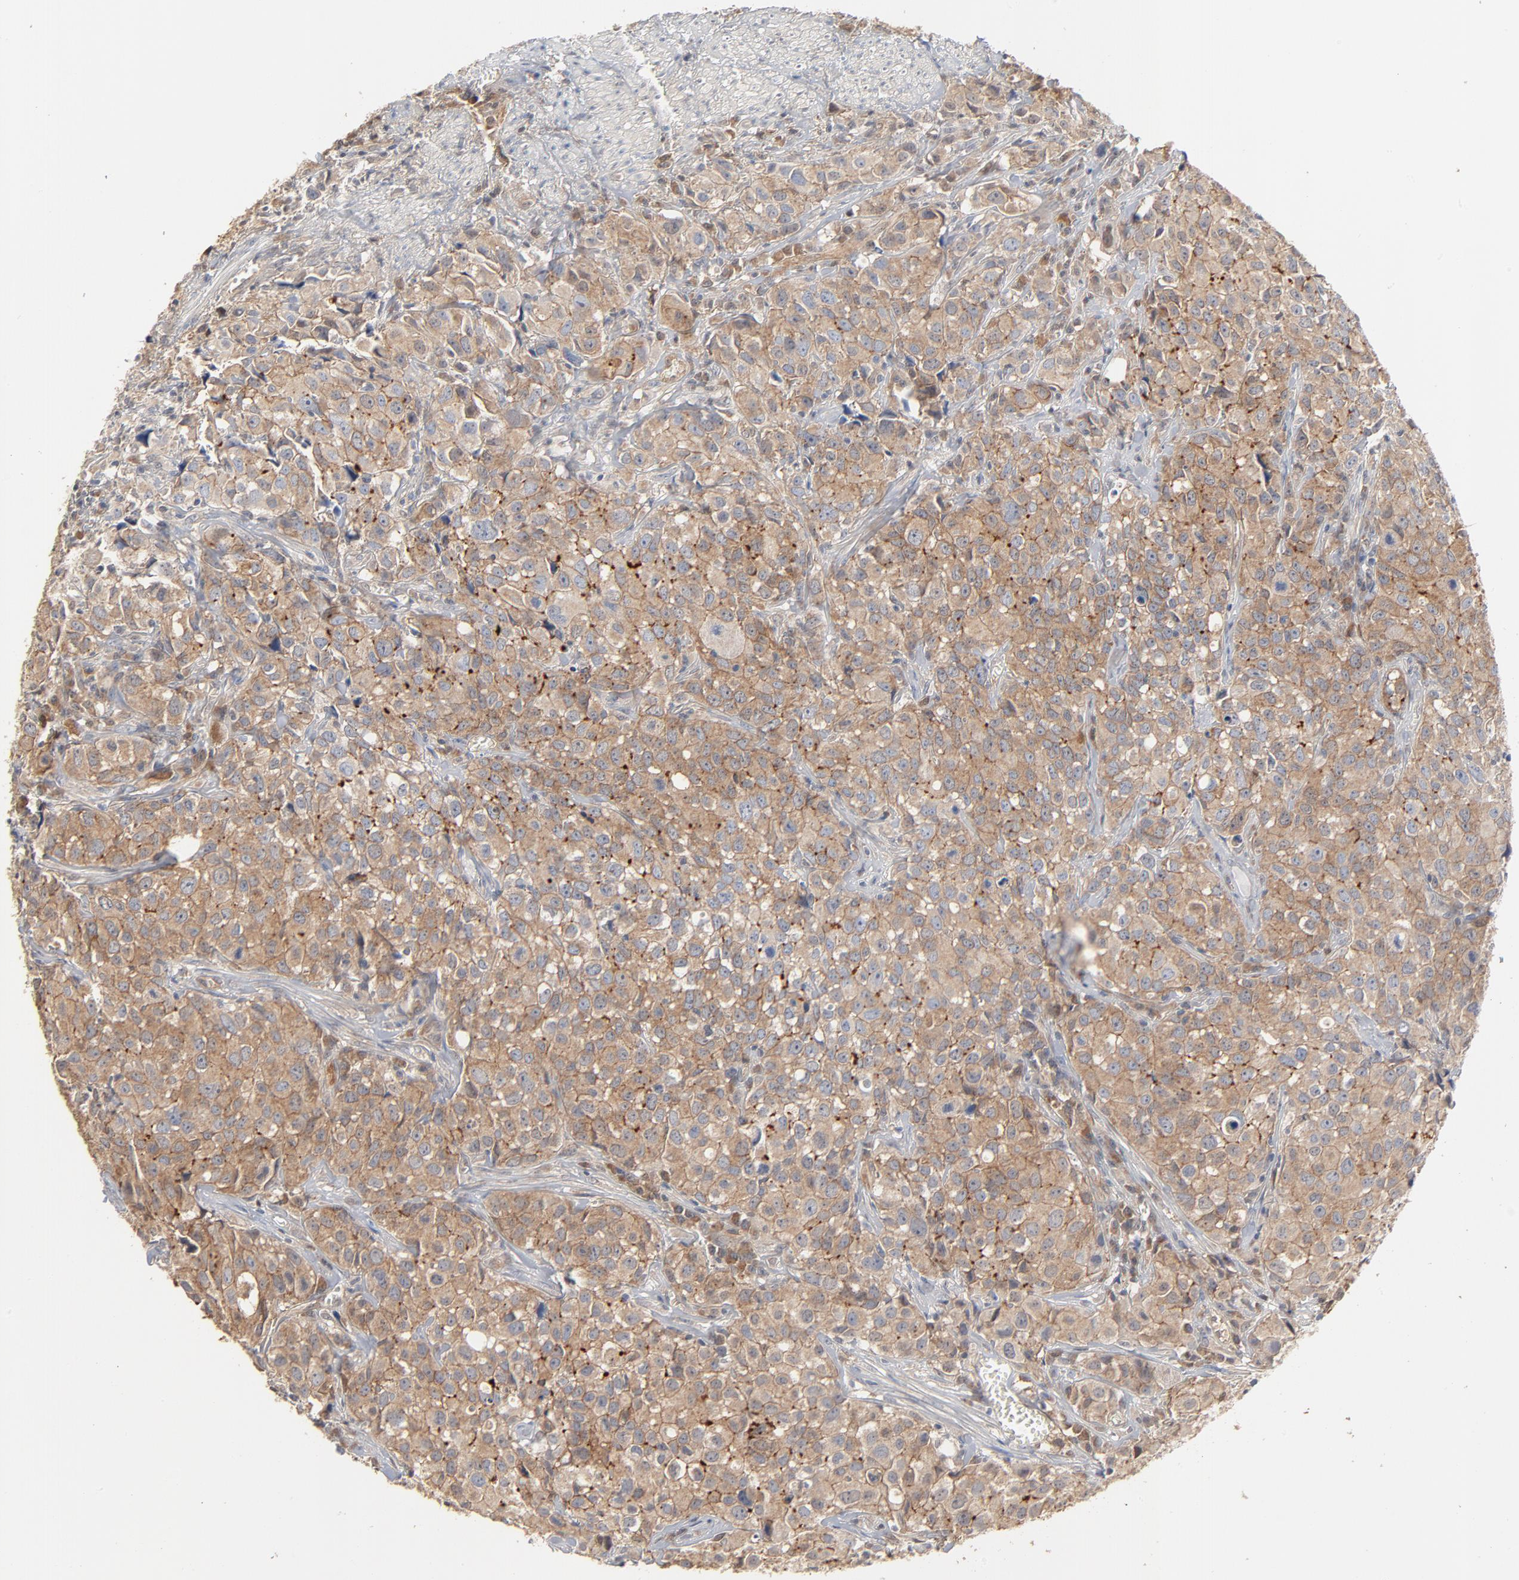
{"staining": {"intensity": "moderate", "quantity": ">75%", "location": "cytoplasmic/membranous"}, "tissue": "urothelial cancer", "cell_type": "Tumor cells", "image_type": "cancer", "snomed": [{"axis": "morphology", "description": "Urothelial carcinoma, High grade"}, {"axis": "topography", "description": "Urinary bladder"}], "caption": "IHC photomicrograph of urothelial cancer stained for a protein (brown), which reveals medium levels of moderate cytoplasmic/membranous staining in approximately >75% of tumor cells.", "gene": "EPCAM", "patient": {"sex": "female", "age": 75}}